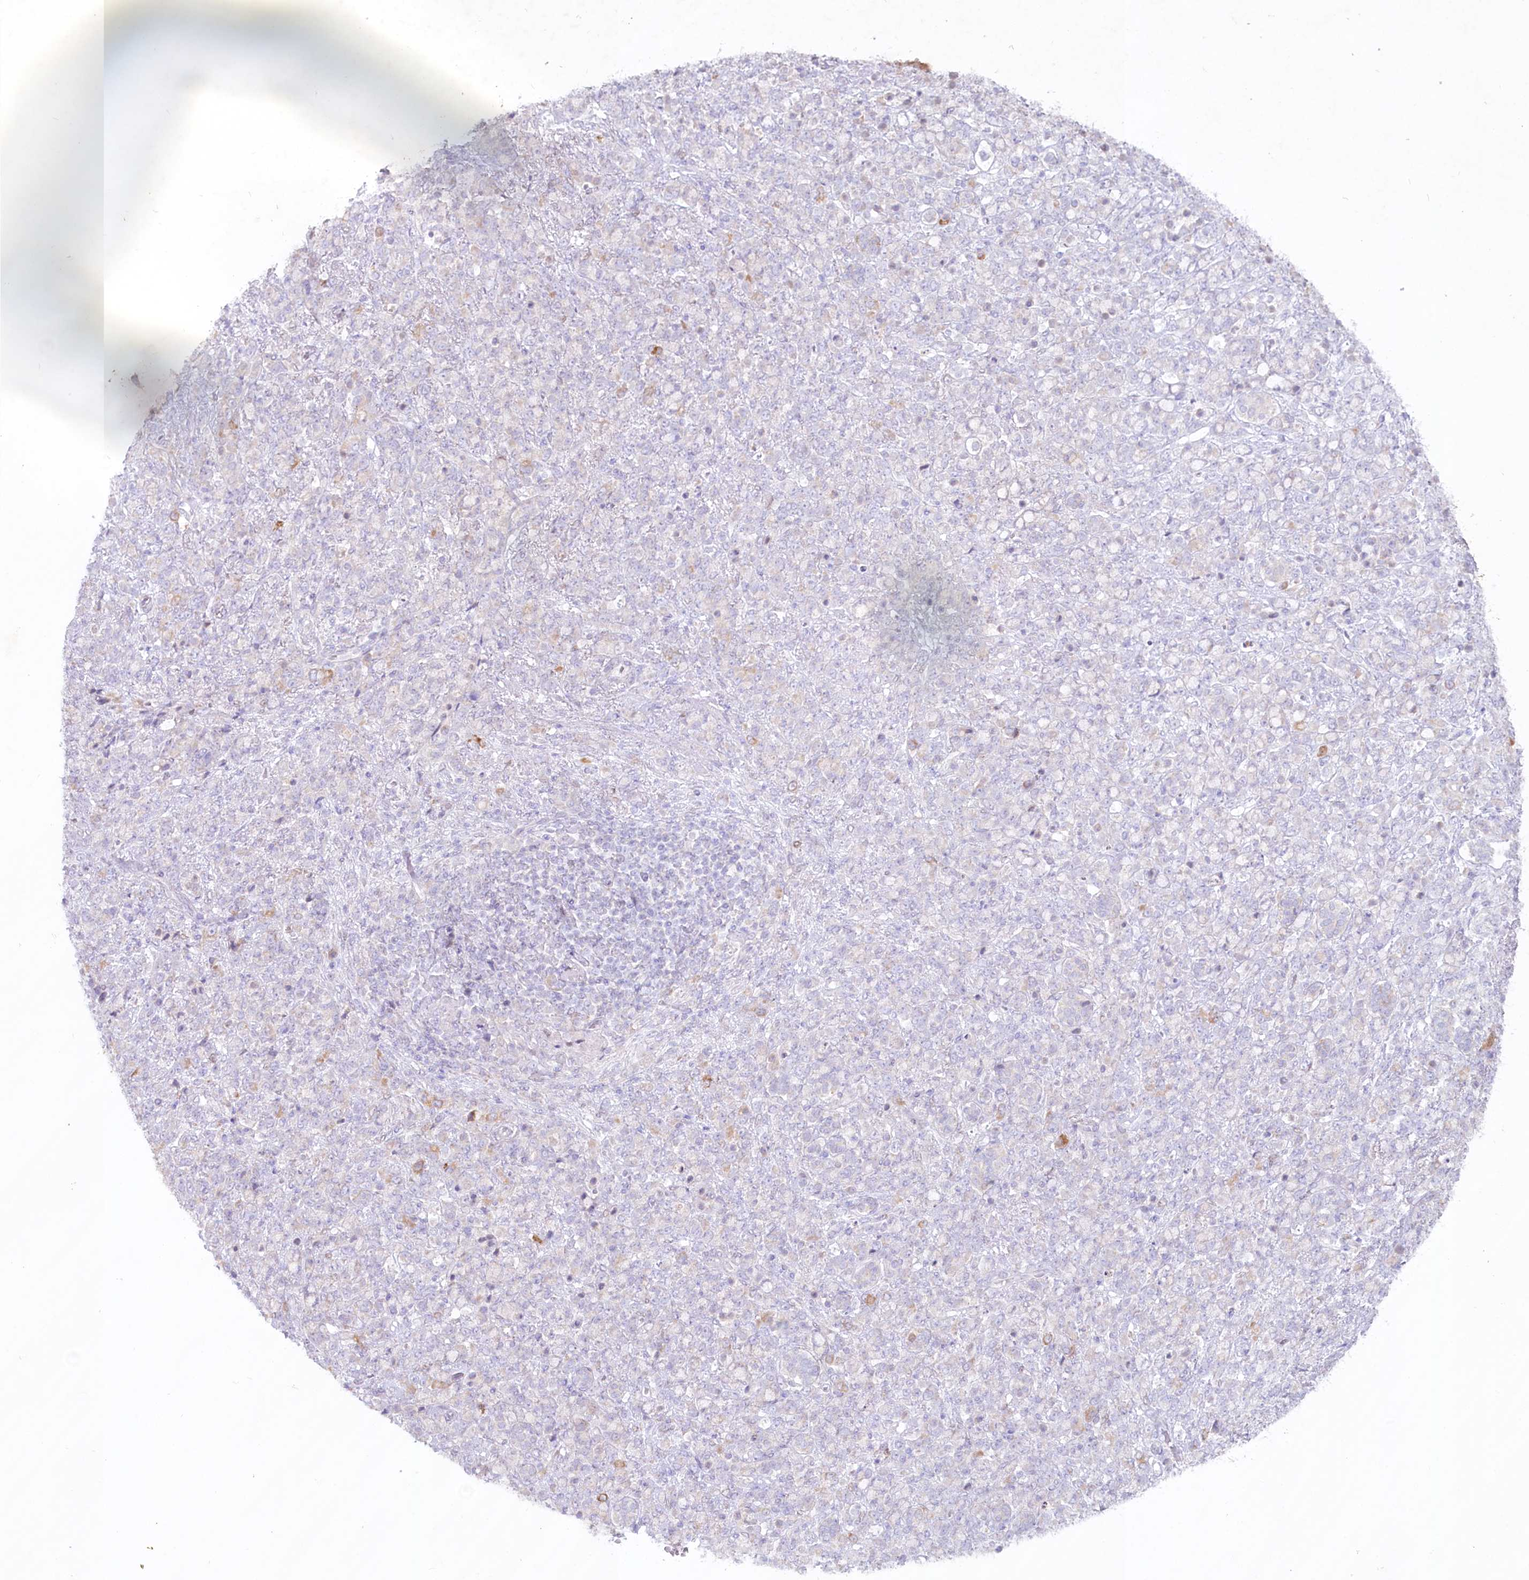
{"staining": {"intensity": "weak", "quantity": "<25%", "location": "cytoplasmic/membranous"}, "tissue": "stomach cancer", "cell_type": "Tumor cells", "image_type": "cancer", "snomed": [{"axis": "morphology", "description": "Adenocarcinoma, NOS"}, {"axis": "topography", "description": "Stomach"}], "caption": "This is an immunohistochemistry micrograph of stomach cancer (adenocarcinoma). There is no positivity in tumor cells.", "gene": "PSAPL1", "patient": {"sex": "female", "age": 79}}